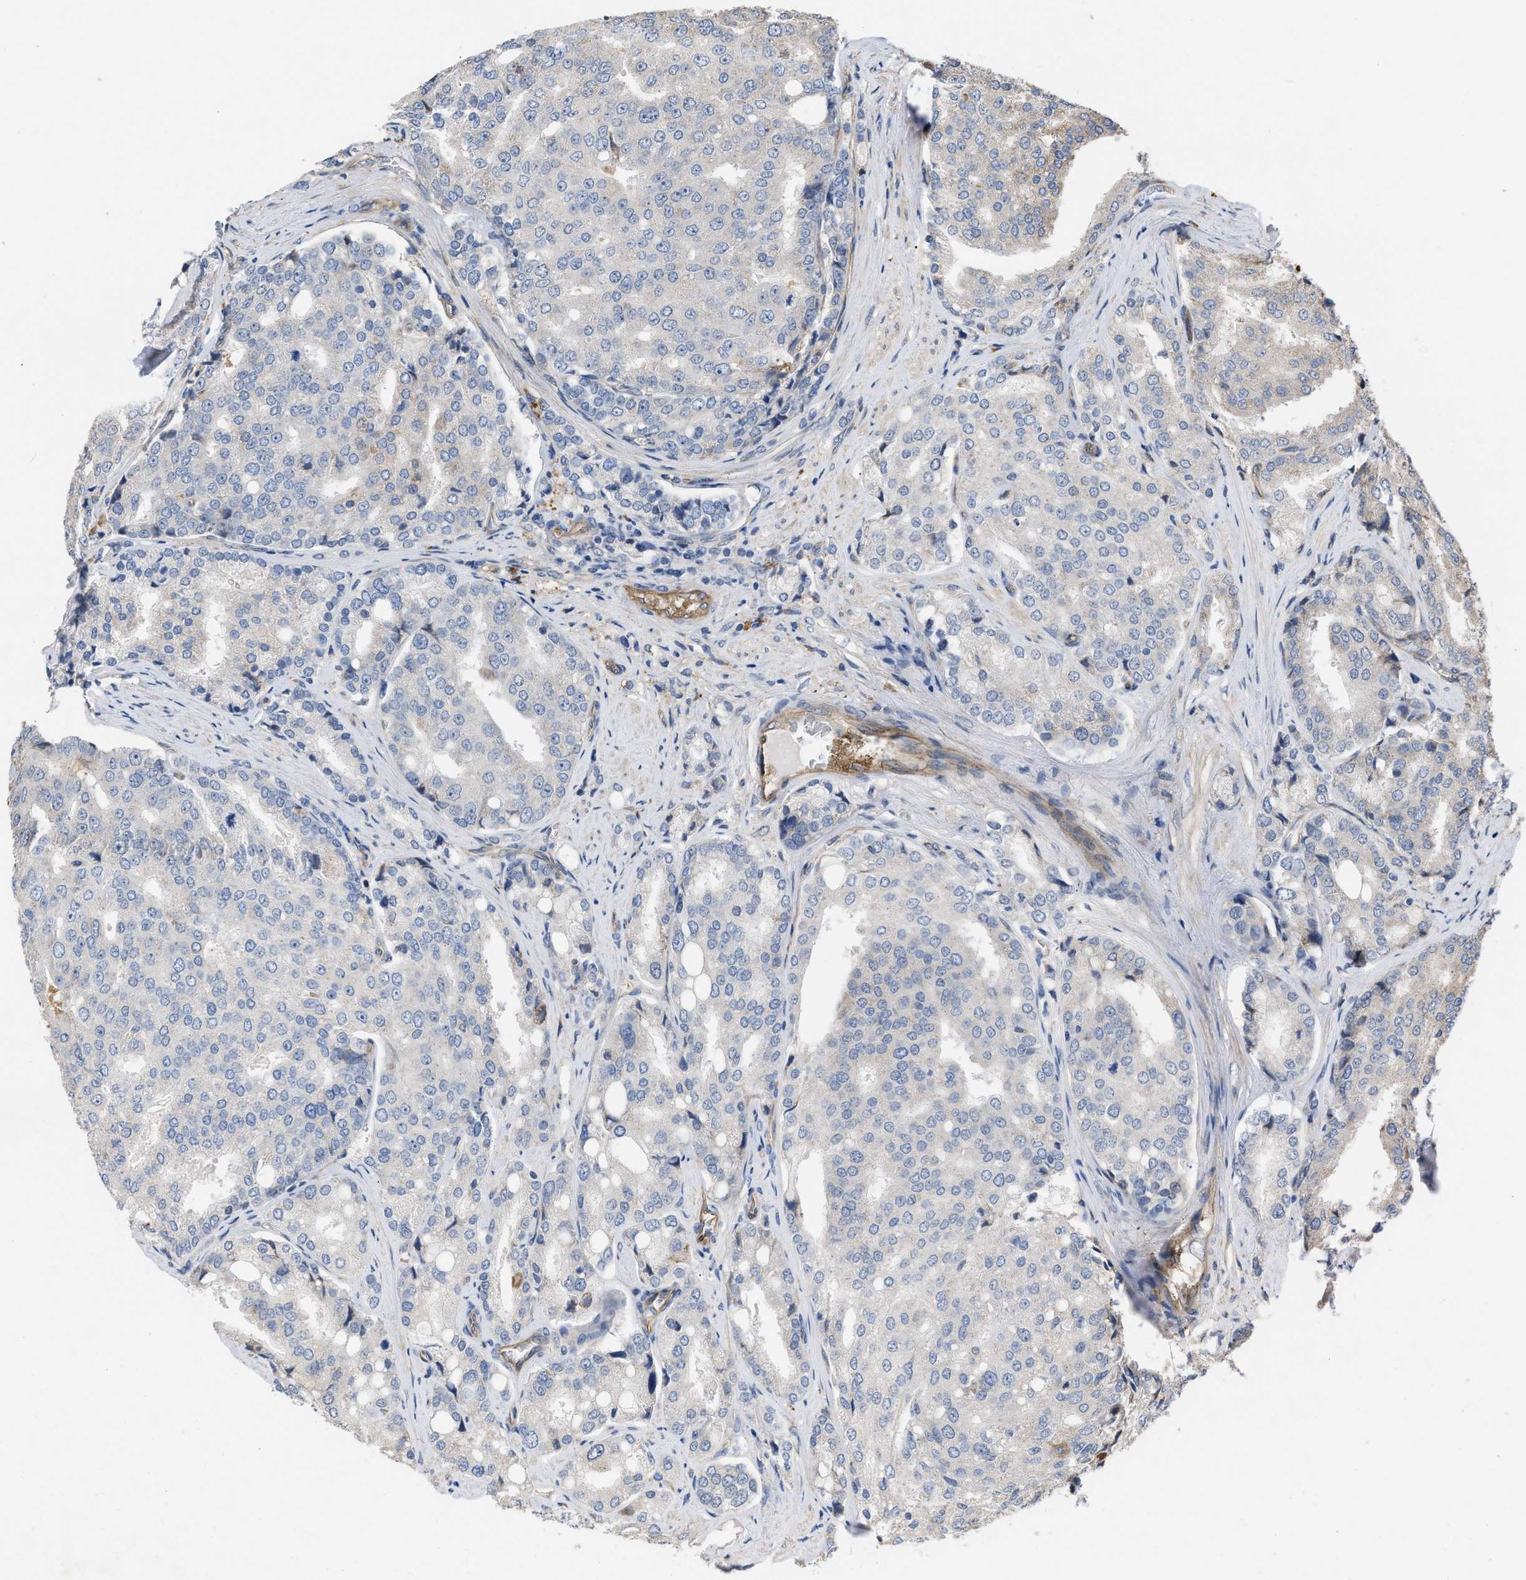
{"staining": {"intensity": "negative", "quantity": "none", "location": "none"}, "tissue": "prostate cancer", "cell_type": "Tumor cells", "image_type": "cancer", "snomed": [{"axis": "morphology", "description": "Adenocarcinoma, High grade"}, {"axis": "topography", "description": "Prostate"}], "caption": "The photomicrograph reveals no significant expression in tumor cells of prostate cancer (adenocarcinoma (high-grade)).", "gene": "SLC4A11", "patient": {"sex": "male", "age": 50}}